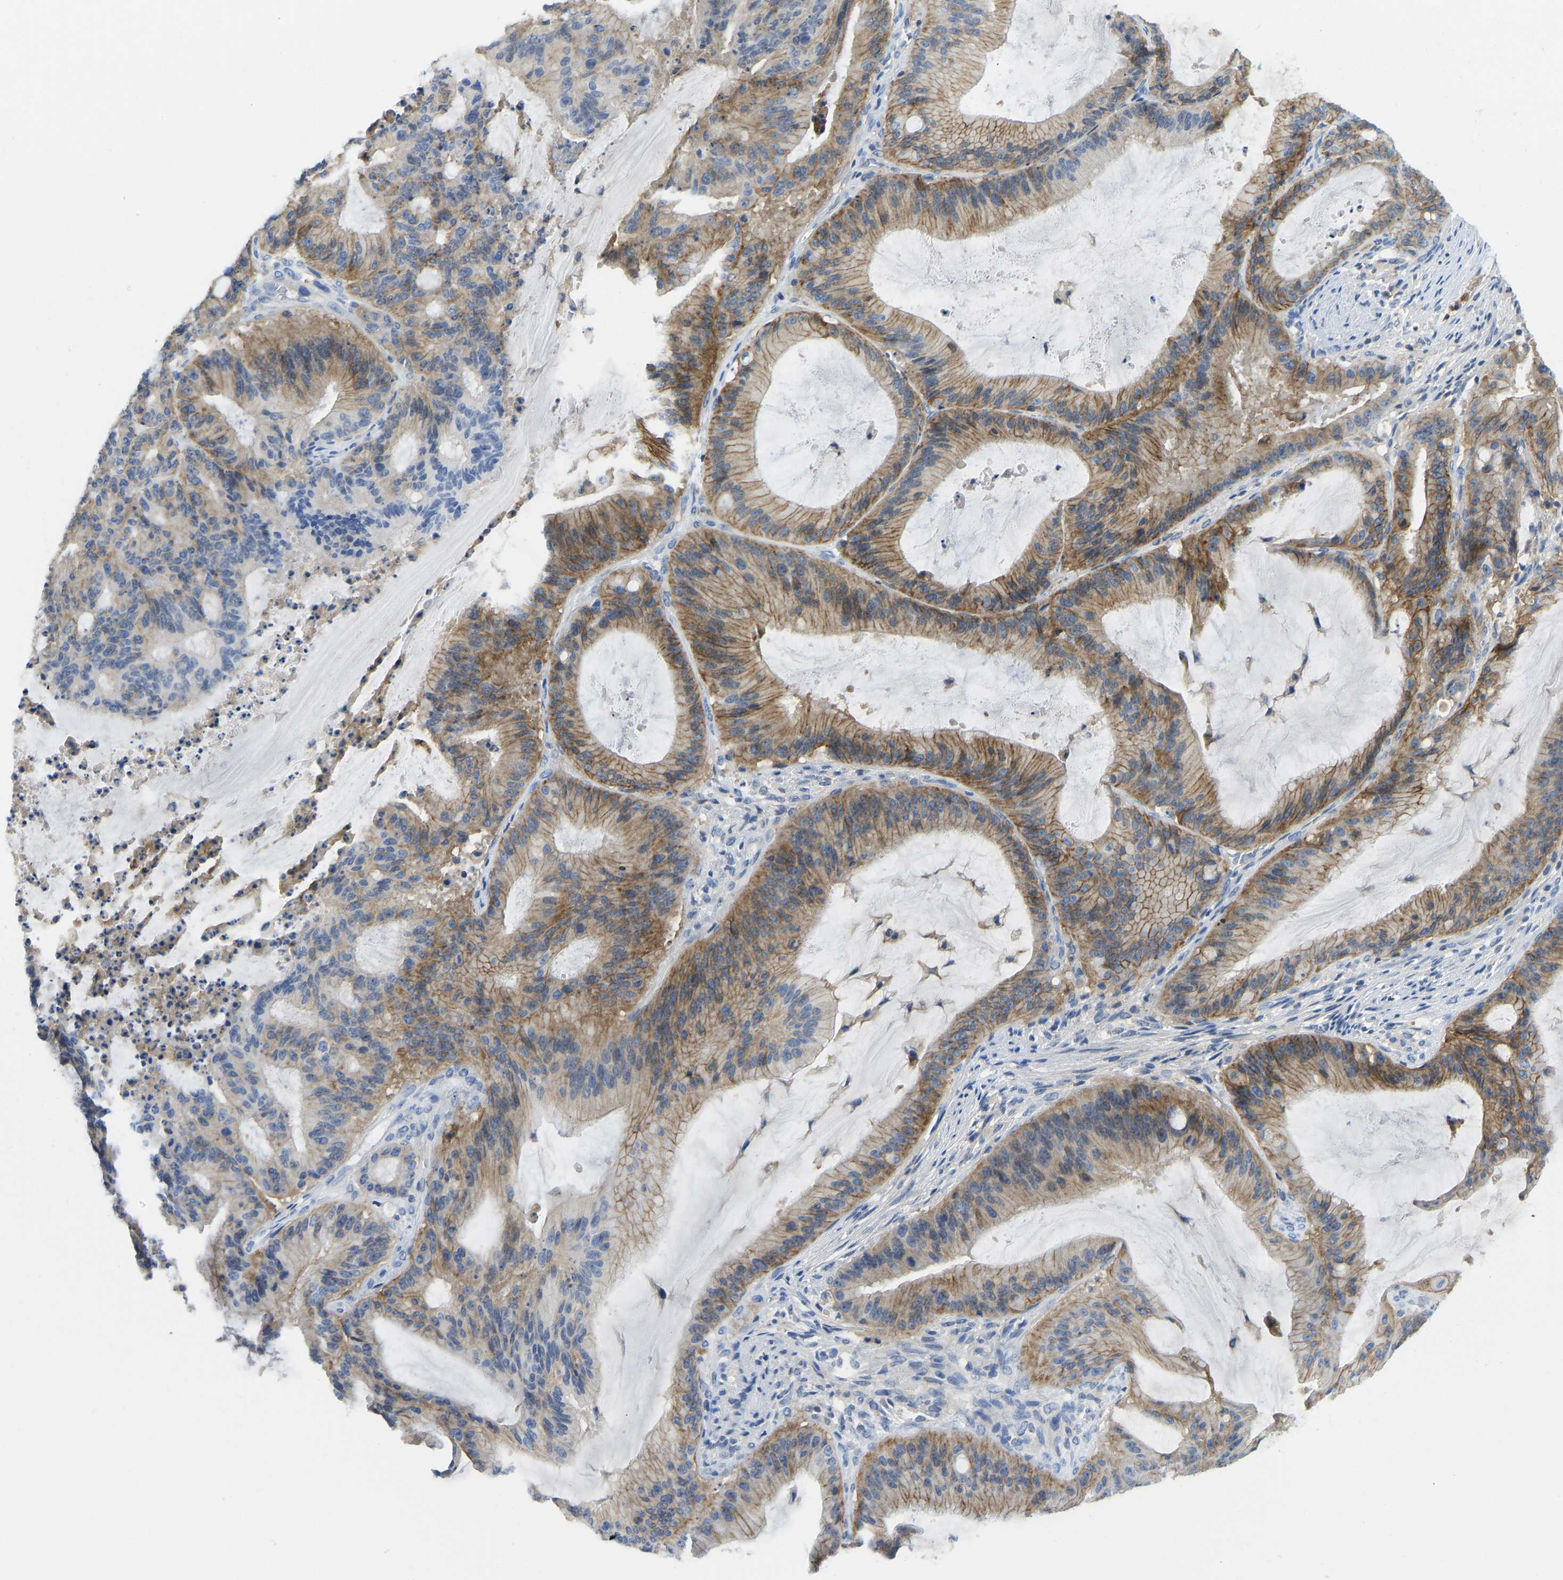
{"staining": {"intensity": "moderate", "quantity": ">75%", "location": "cytoplasmic/membranous"}, "tissue": "liver cancer", "cell_type": "Tumor cells", "image_type": "cancer", "snomed": [{"axis": "morphology", "description": "Normal tissue, NOS"}, {"axis": "morphology", "description": "Cholangiocarcinoma"}, {"axis": "topography", "description": "Liver"}, {"axis": "topography", "description": "Peripheral nerve tissue"}], "caption": "DAB immunohistochemical staining of human cholangiocarcinoma (liver) shows moderate cytoplasmic/membranous protein expression in approximately >75% of tumor cells.", "gene": "NDRG3", "patient": {"sex": "female", "age": 73}}